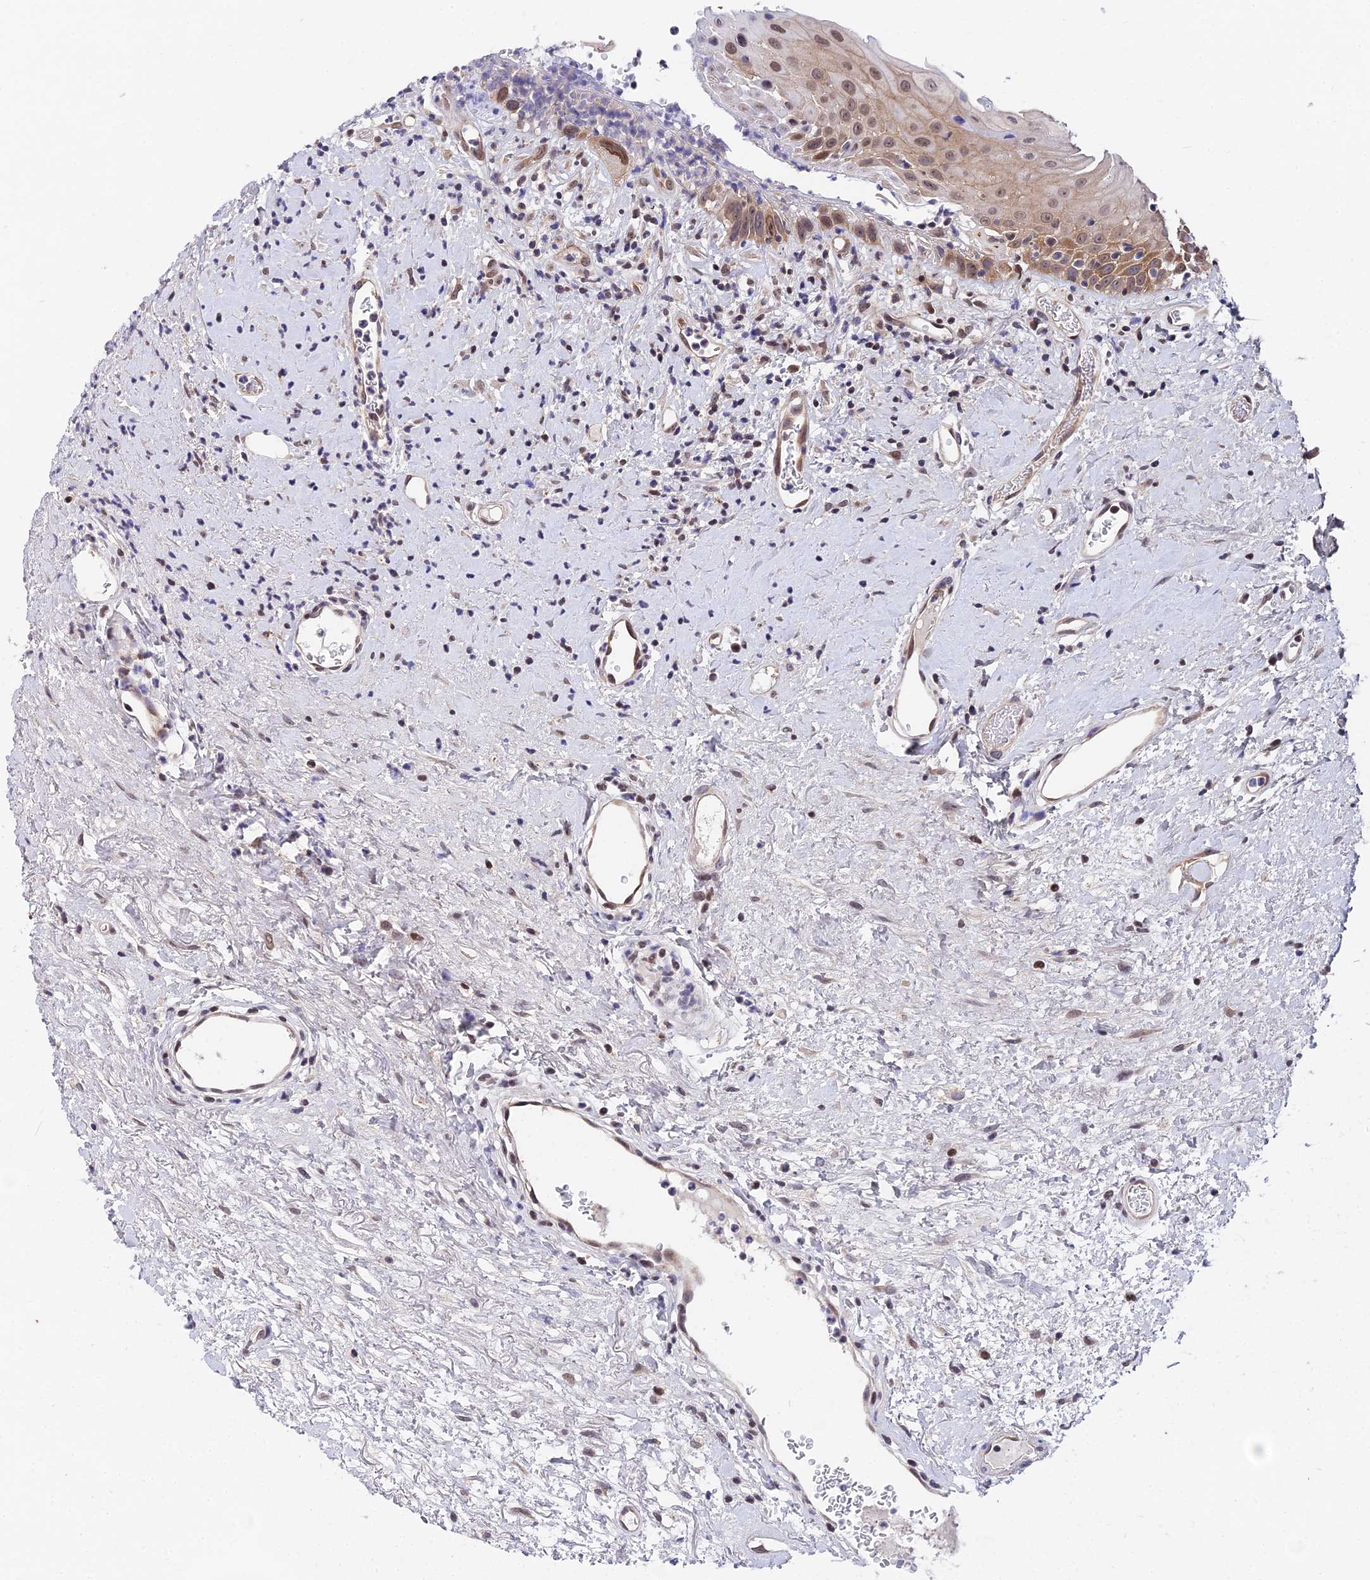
{"staining": {"intensity": "moderate", "quantity": "25%-75%", "location": "cytoplasmic/membranous"}, "tissue": "oral mucosa", "cell_type": "Squamous epithelial cells", "image_type": "normal", "snomed": [{"axis": "morphology", "description": "Normal tissue, NOS"}, {"axis": "topography", "description": "Oral tissue"}], "caption": "High-power microscopy captured an IHC photomicrograph of benign oral mucosa, revealing moderate cytoplasmic/membranous positivity in approximately 25%-75% of squamous epithelial cells. Ihc stains the protein in brown and the nuclei are stained blue.", "gene": "INPP4A", "patient": {"sex": "female", "age": 76}}